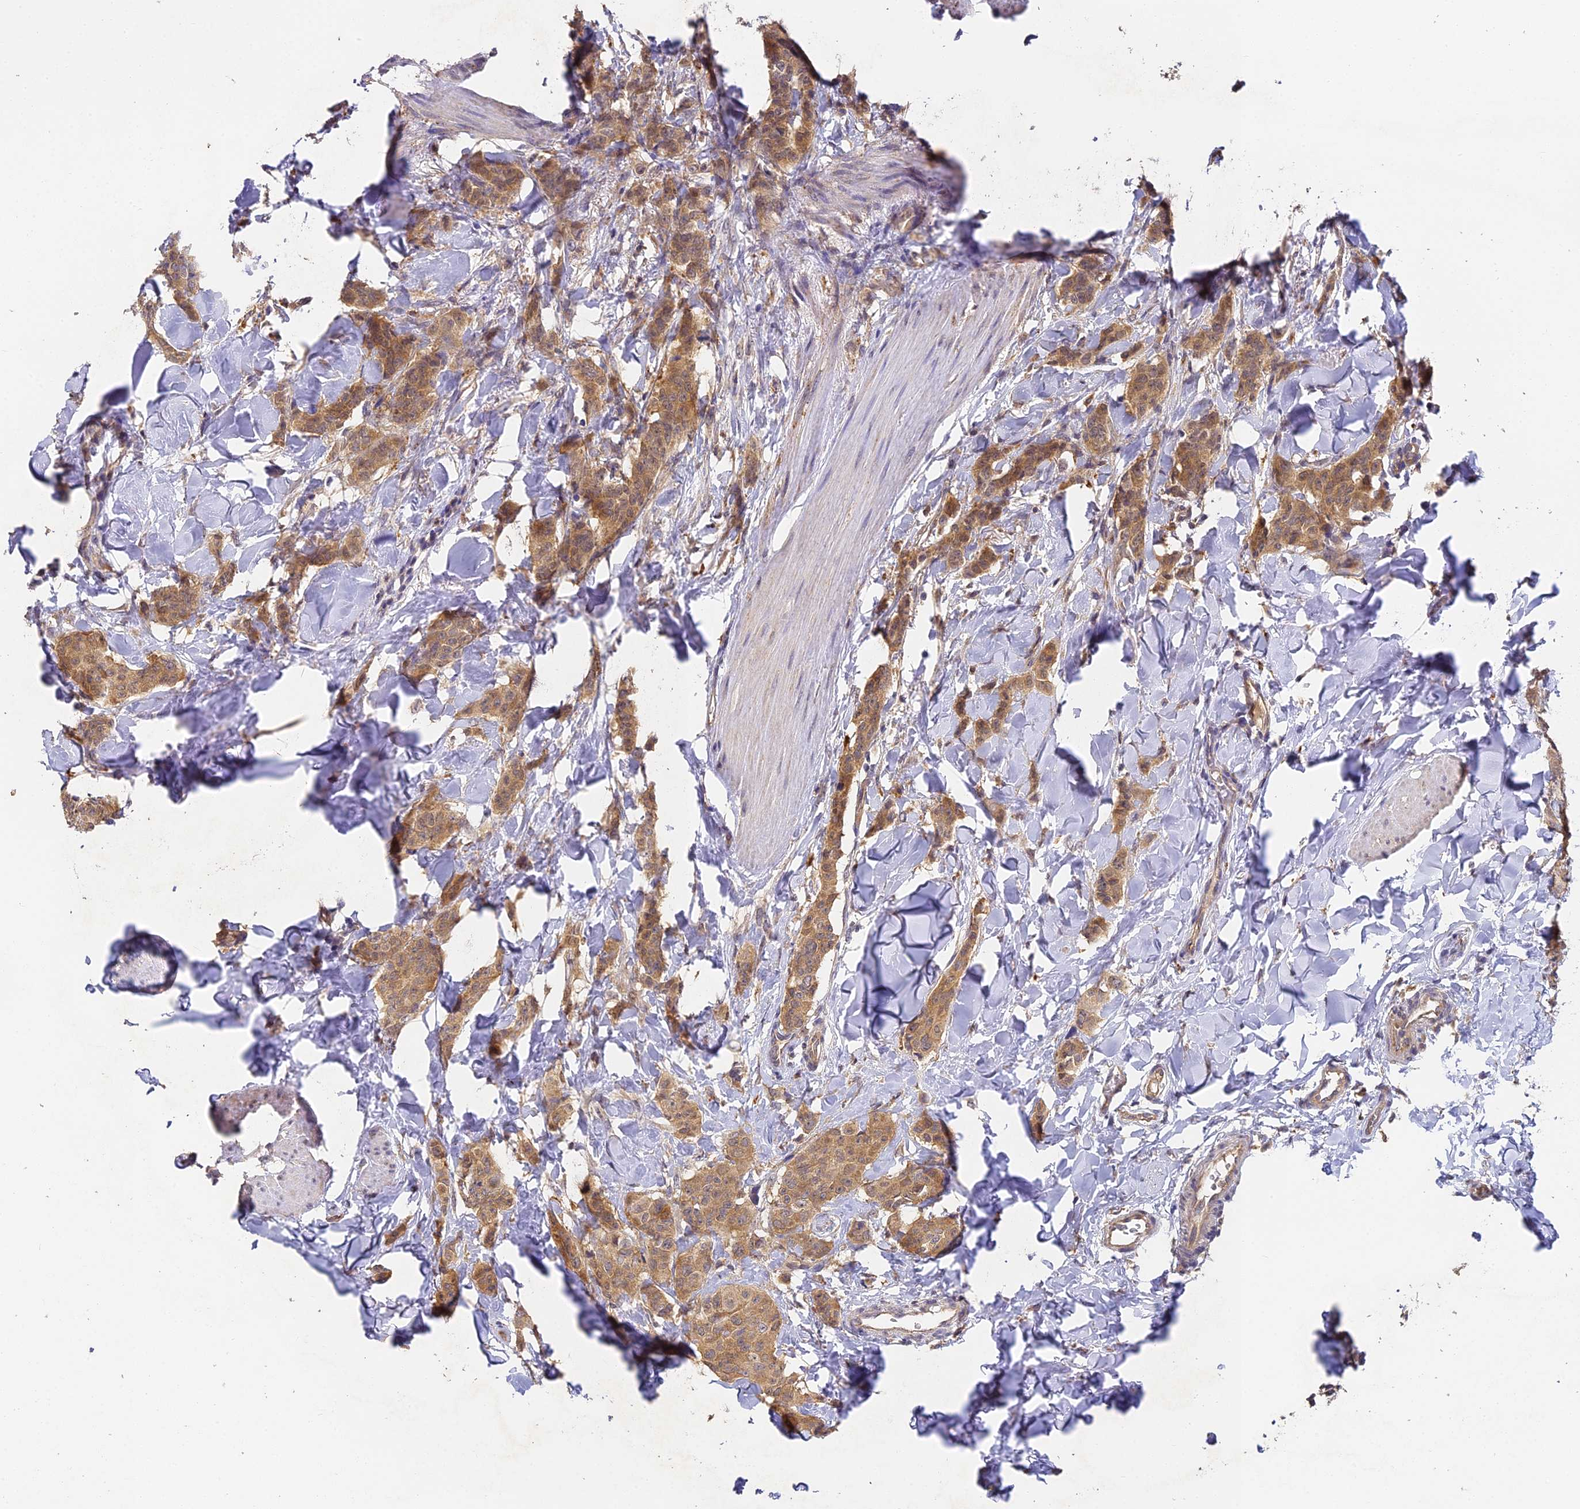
{"staining": {"intensity": "moderate", "quantity": ">75%", "location": "cytoplasmic/membranous"}, "tissue": "breast cancer", "cell_type": "Tumor cells", "image_type": "cancer", "snomed": [{"axis": "morphology", "description": "Duct carcinoma"}, {"axis": "topography", "description": "Breast"}], "caption": "IHC (DAB (3,3'-diaminobenzidine)) staining of human breast invasive ductal carcinoma shows moderate cytoplasmic/membranous protein expression in about >75% of tumor cells.", "gene": "YAE1", "patient": {"sex": "female", "age": 40}}